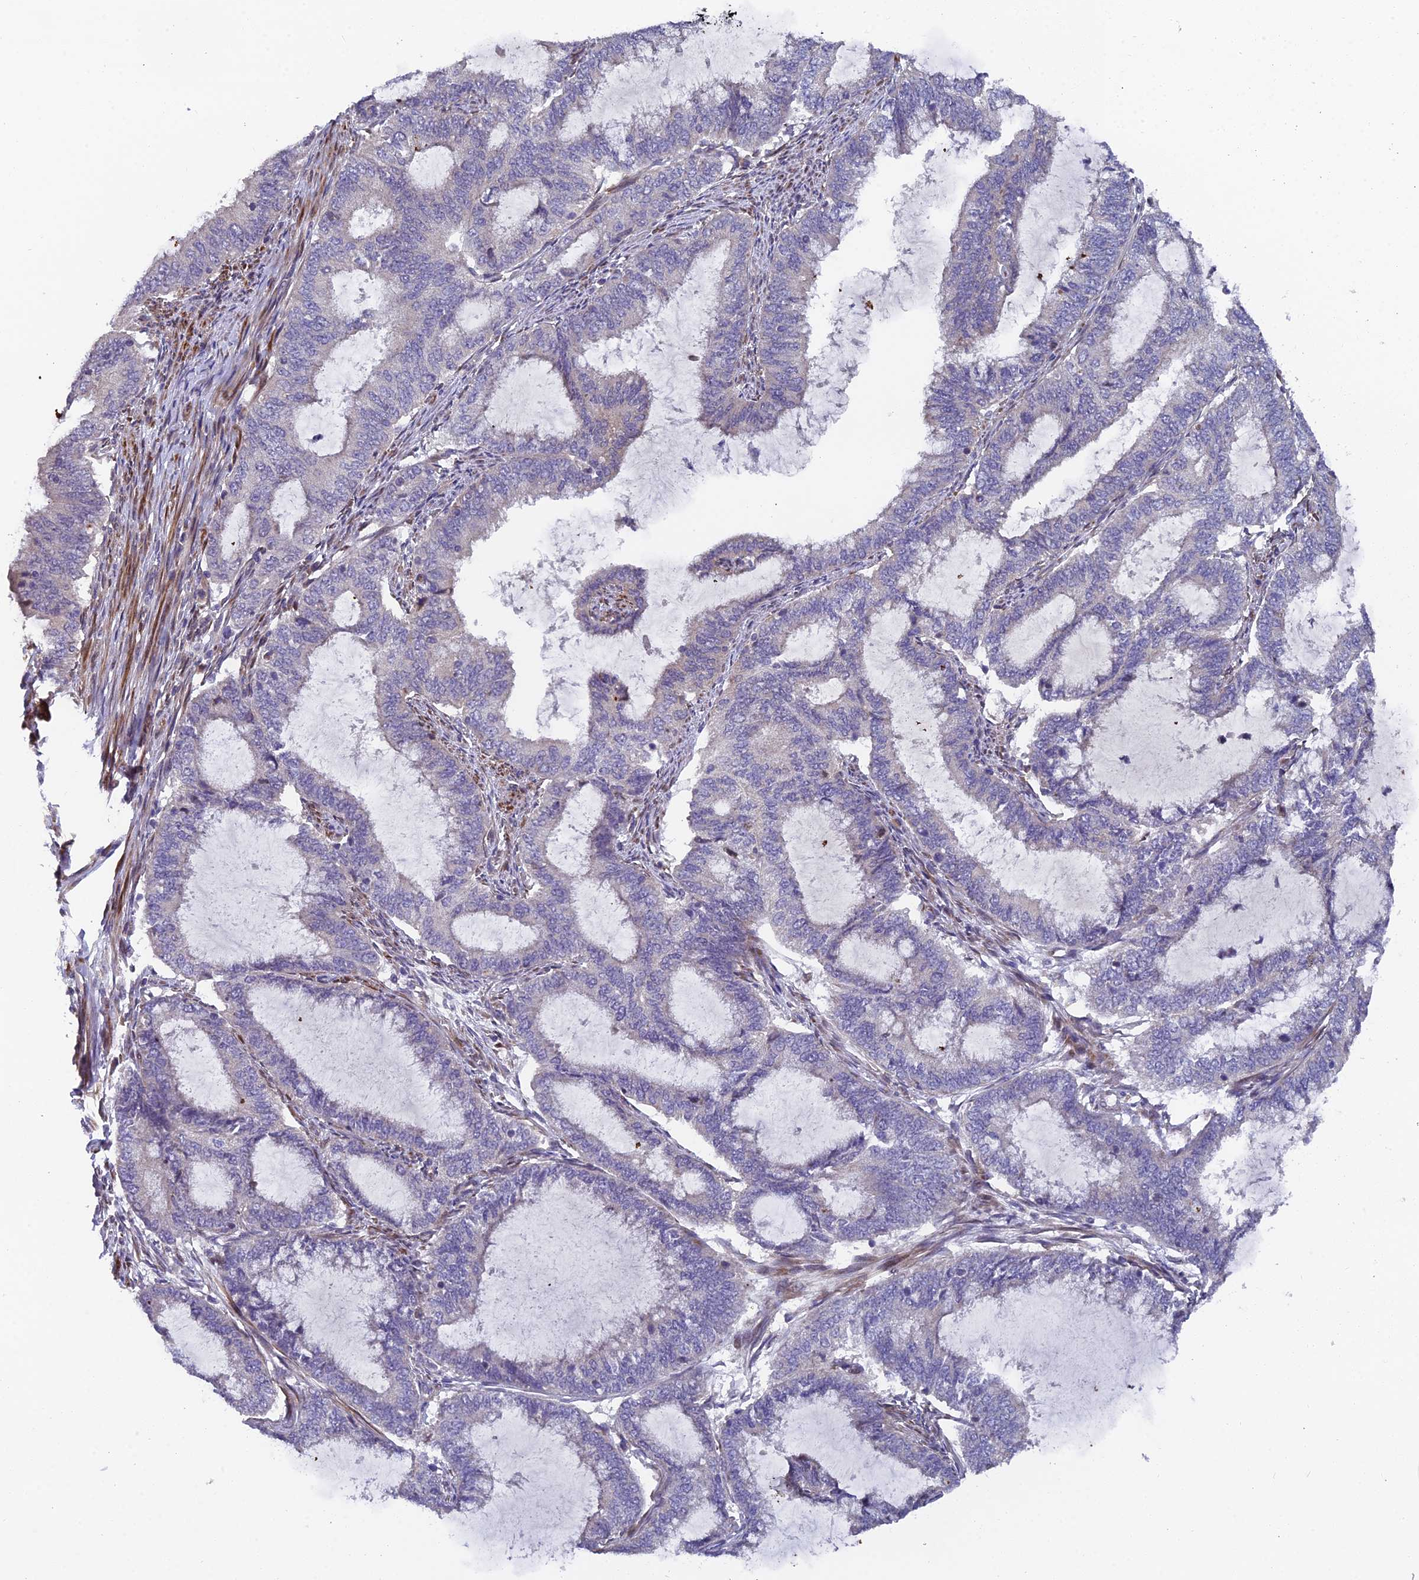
{"staining": {"intensity": "negative", "quantity": "none", "location": "none"}, "tissue": "endometrial cancer", "cell_type": "Tumor cells", "image_type": "cancer", "snomed": [{"axis": "morphology", "description": "Adenocarcinoma, NOS"}, {"axis": "topography", "description": "Endometrium"}], "caption": "Human endometrial cancer stained for a protein using immunohistochemistry shows no positivity in tumor cells.", "gene": "RAB28", "patient": {"sex": "female", "age": 51}}